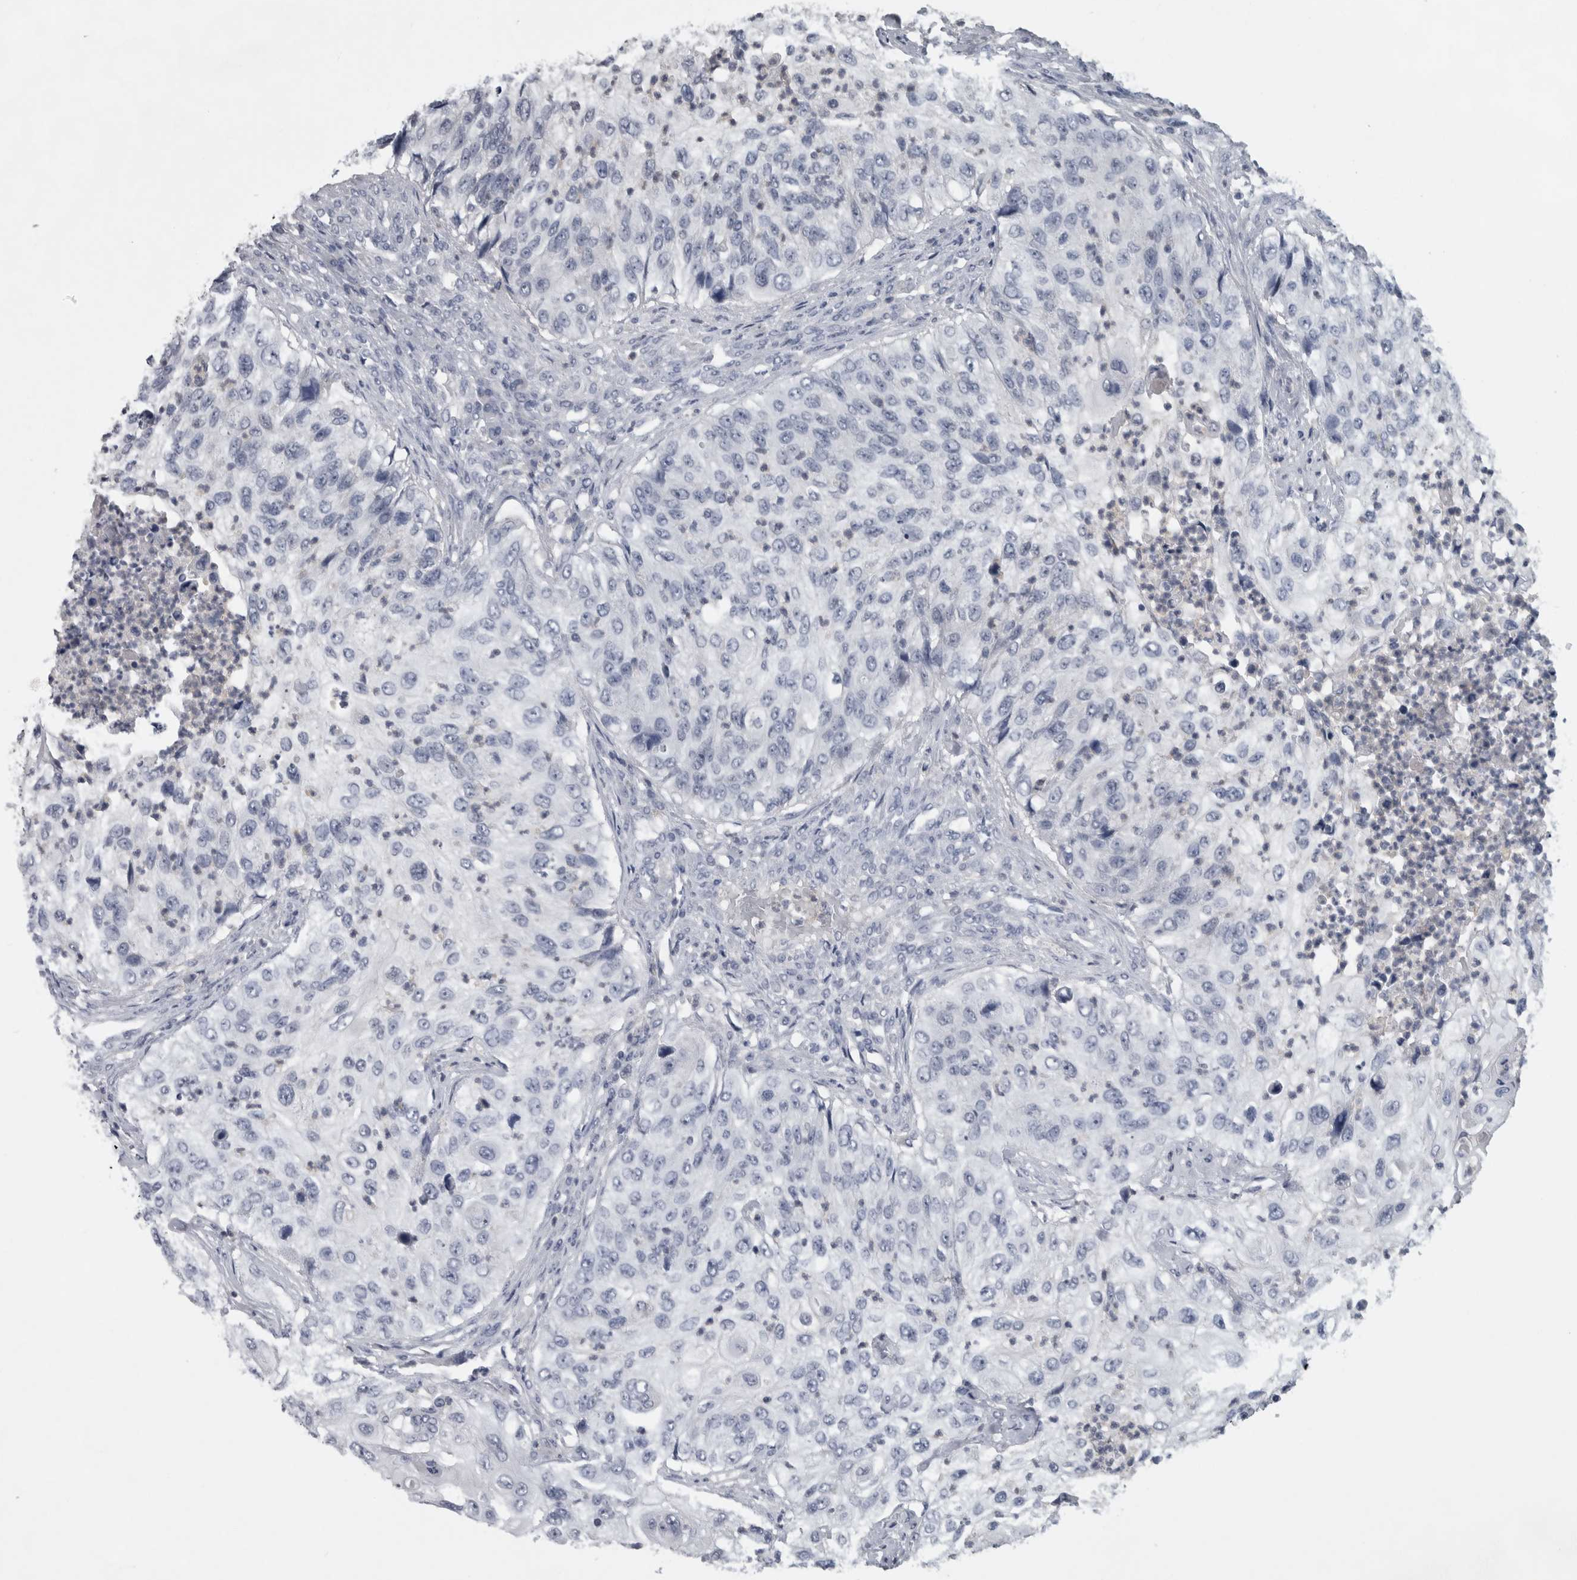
{"staining": {"intensity": "negative", "quantity": "none", "location": "none"}, "tissue": "urothelial cancer", "cell_type": "Tumor cells", "image_type": "cancer", "snomed": [{"axis": "morphology", "description": "Urothelial carcinoma, High grade"}, {"axis": "topography", "description": "Urinary bladder"}], "caption": "IHC micrograph of neoplastic tissue: urothelial cancer stained with DAB demonstrates no significant protein positivity in tumor cells.", "gene": "NAPRT", "patient": {"sex": "female", "age": 60}}